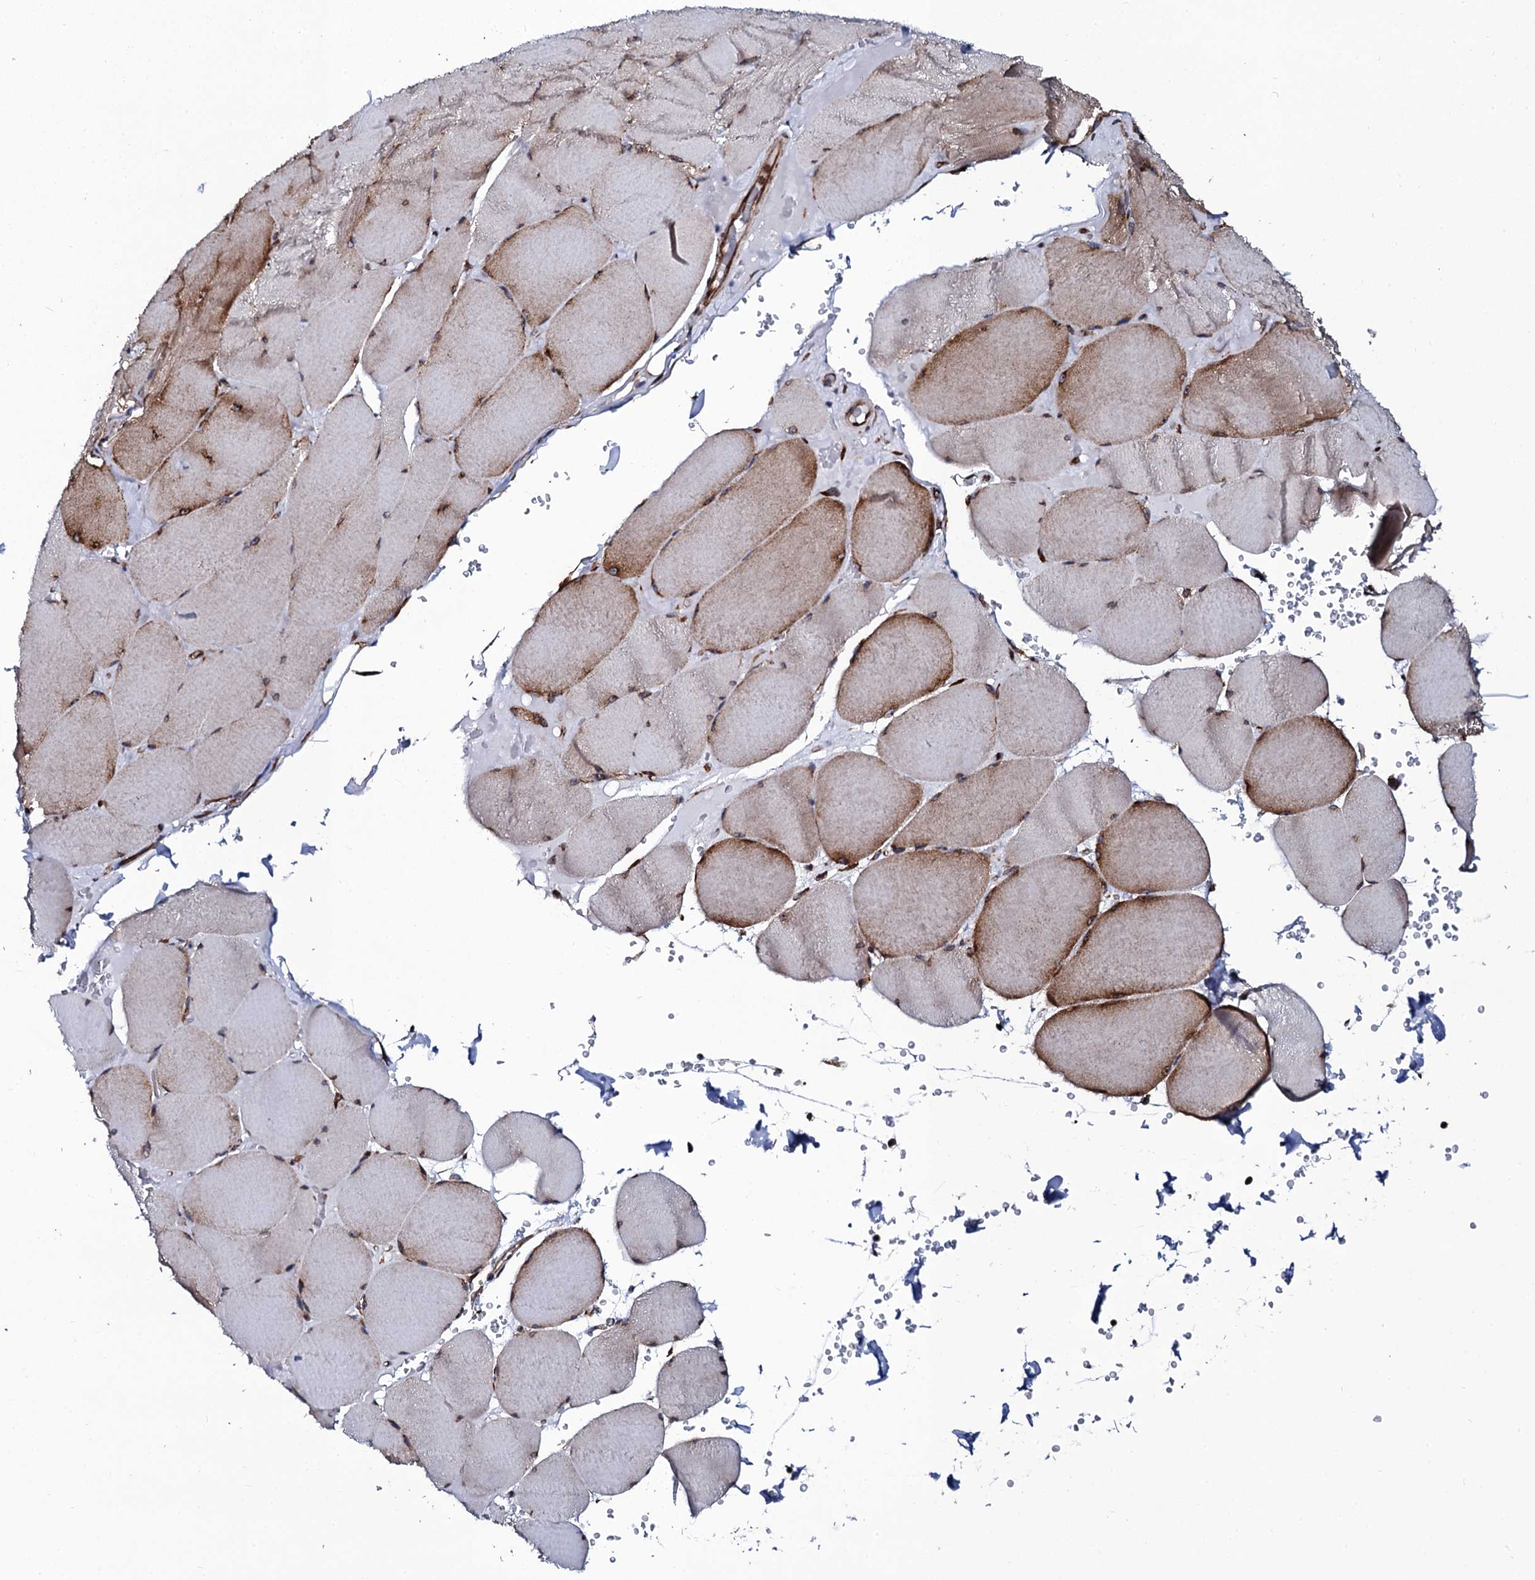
{"staining": {"intensity": "moderate", "quantity": "<25%", "location": "cytoplasmic/membranous"}, "tissue": "skeletal muscle", "cell_type": "Myocytes", "image_type": "normal", "snomed": [{"axis": "morphology", "description": "Normal tissue, NOS"}, {"axis": "topography", "description": "Skeletal muscle"}, {"axis": "topography", "description": "Head-Neck"}], "caption": "Protein expression analysis of normal human skeletal muscle reveals moderate cytoplasmic/membranous expression in about <25% of myocytes. (DAB IHC with brightfield microscopy, high magnification).", "gene": "SPTY2D1", "patient": {"sex": "male", "age": 66}}